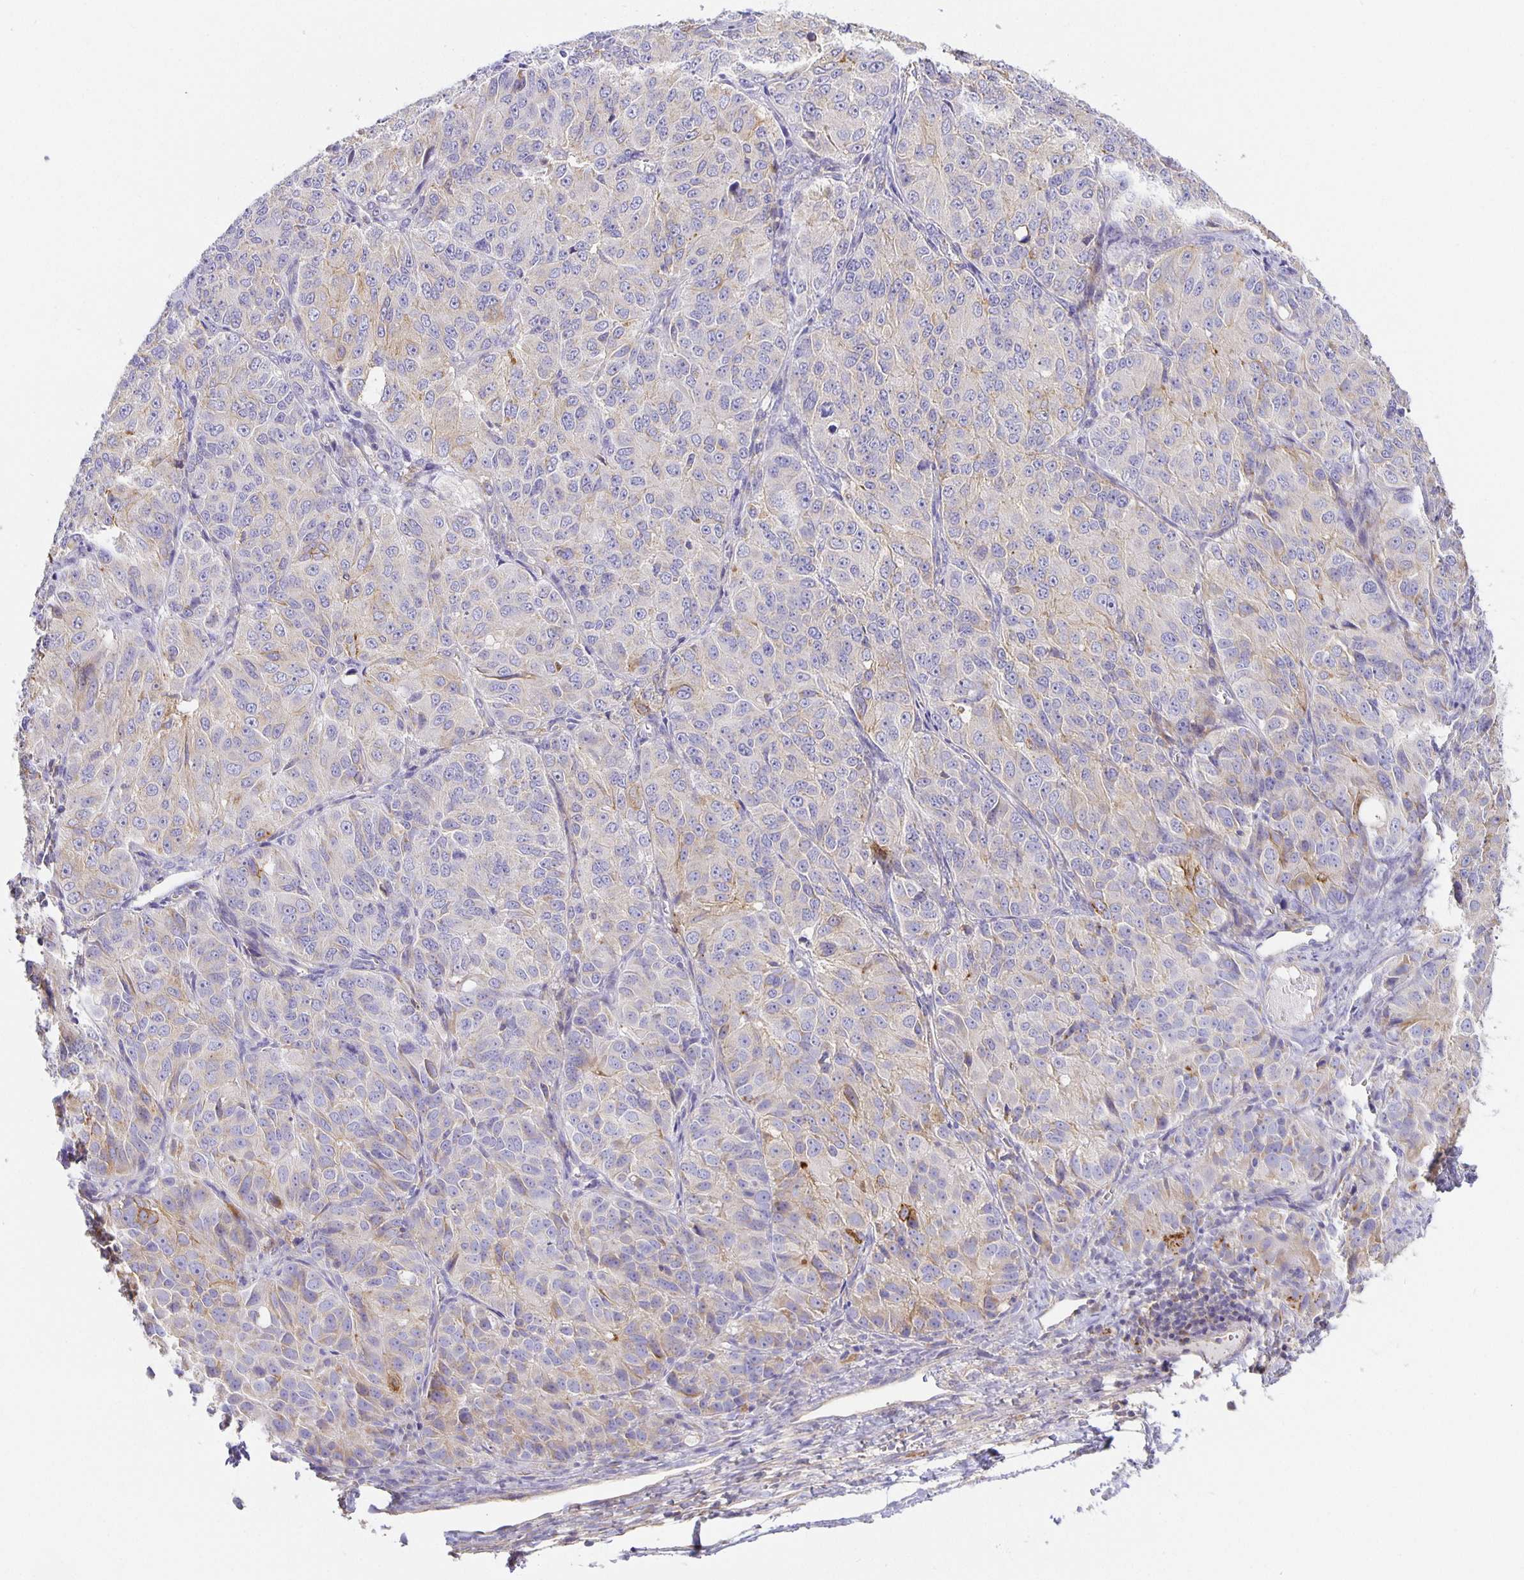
{"staining": {"intensity": "moderate", "quantity": "25%-75%", "location": "cytoplasmic/membranous"}, "tissue": "ovarian cancer", "cell_type": "Tumor cells", "image_type": "cancer", "snomed": [{"axis": "morphology", "description": "Carcinoma, endometroid"}, {"axis": "topography", "description": "Ovary"}], "caption": "Immunohistochemistry (IHC) staining of ovarian cancer, which shows medium levels of moderate cytoplasmic/membranous staining in approximately 25%-75% of tumor cells indicating moderate cytoplasmic/membranous protein expression. The staining was performed using DAB (brown) for protein detection and nuclei were counterstained in hematoxylin (blue).", "gene": "FLRT3", "patient": {"sex": "female", "age": 51}}